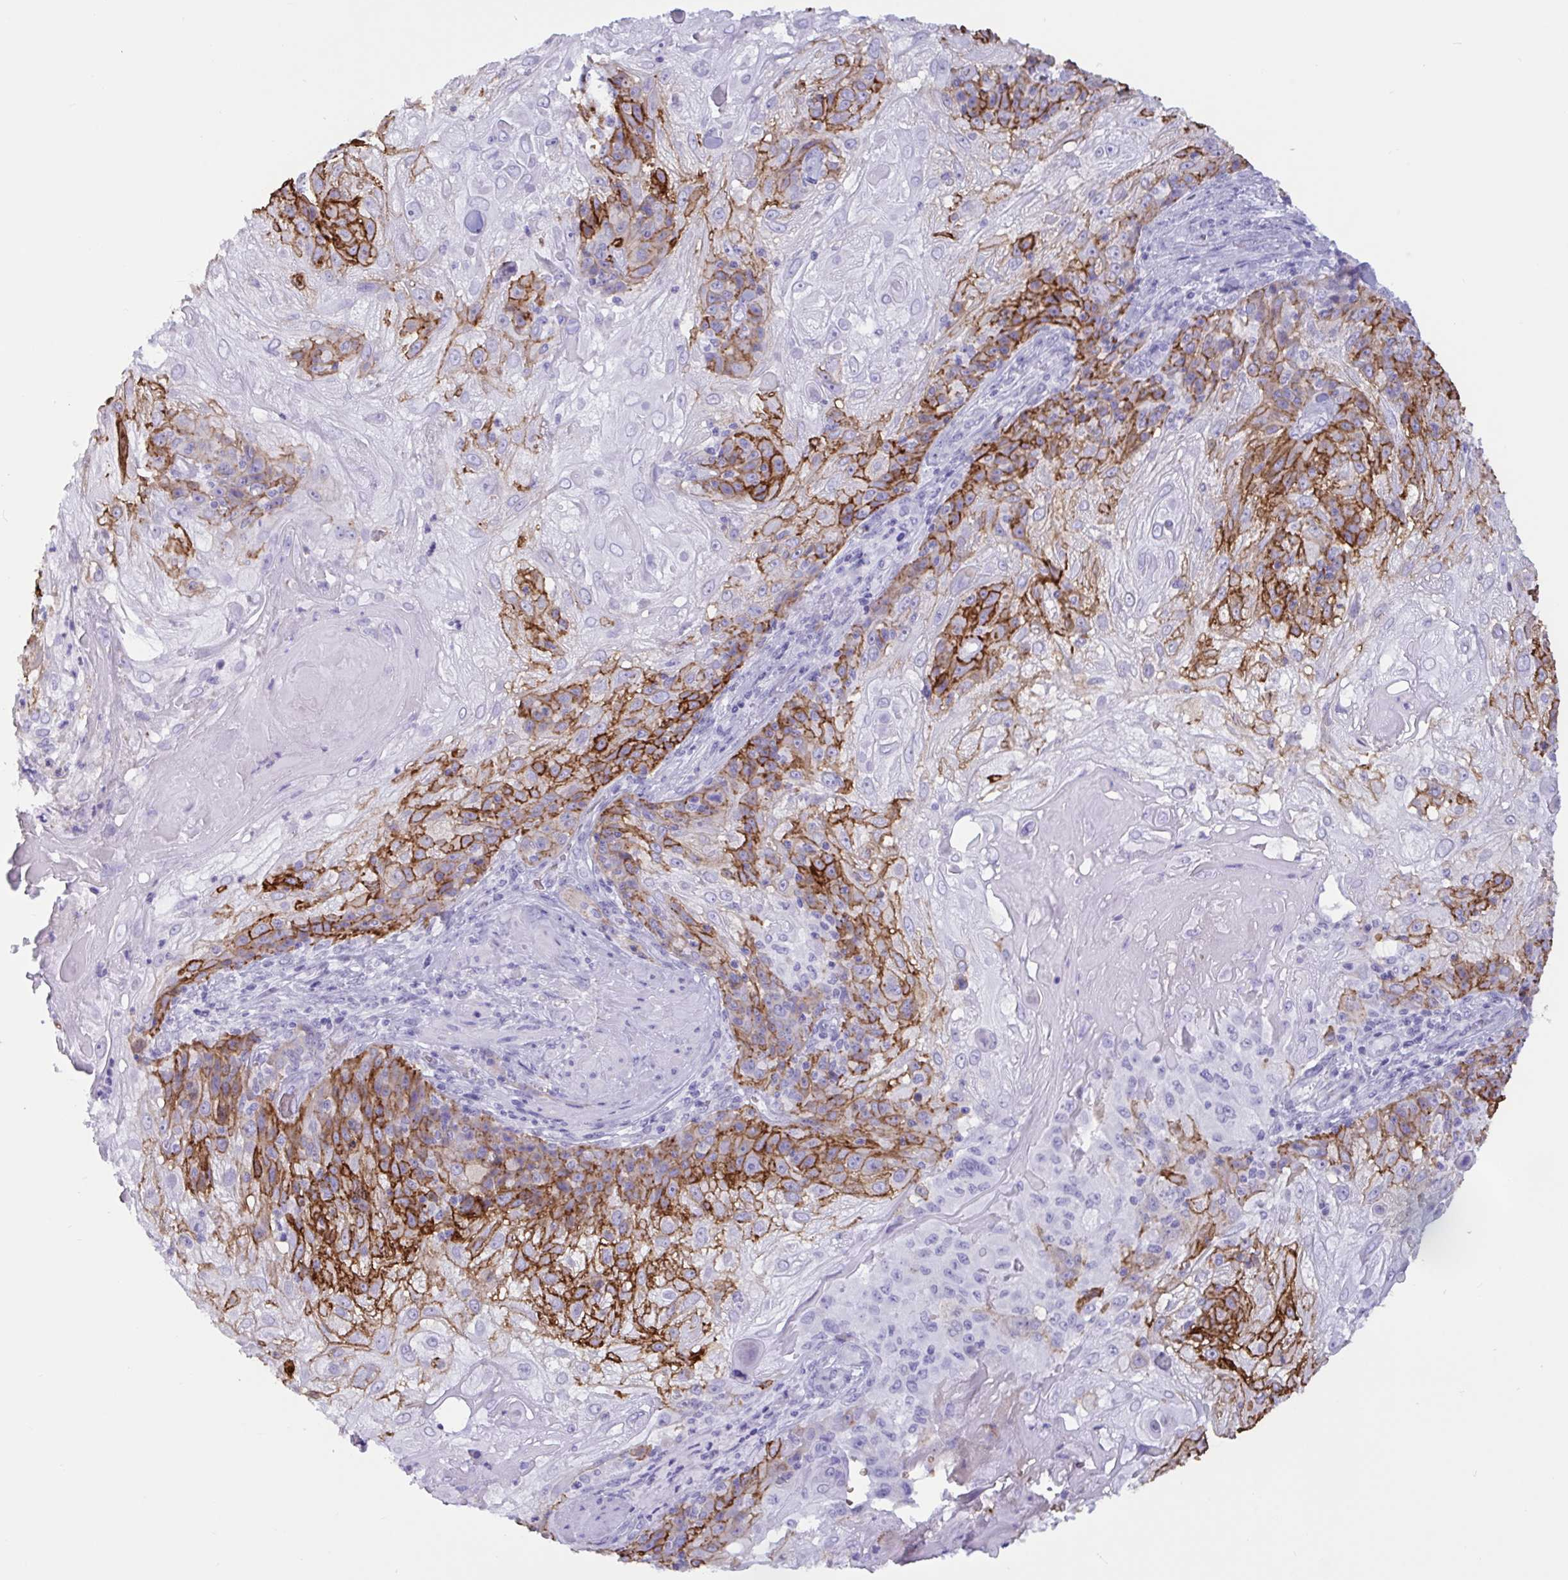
{"staining": {"intensity": "strong", "quantity": "25%-75%", "location": "cytoplasmic/membranous"}, "tissue": "skin cancer", "cell_type": "Tumor cells", "image_type": "cancer", "snomed": [{"axis": "morphology", "description": "Normal tissue, NOS"}, {"axis": "morphology", "description": "Squamous cell carcinoma, NOS"}, {"axis": "topography", "description": "Skin"}], "caption": "Skin cancer stained with a brown dye demonstrates strong cytoplasmic/membranous positive expression in about 25%-75% of tumor cells.", "gene": "SLC2A1", "patient": {"sex": "female", "age": 83}}